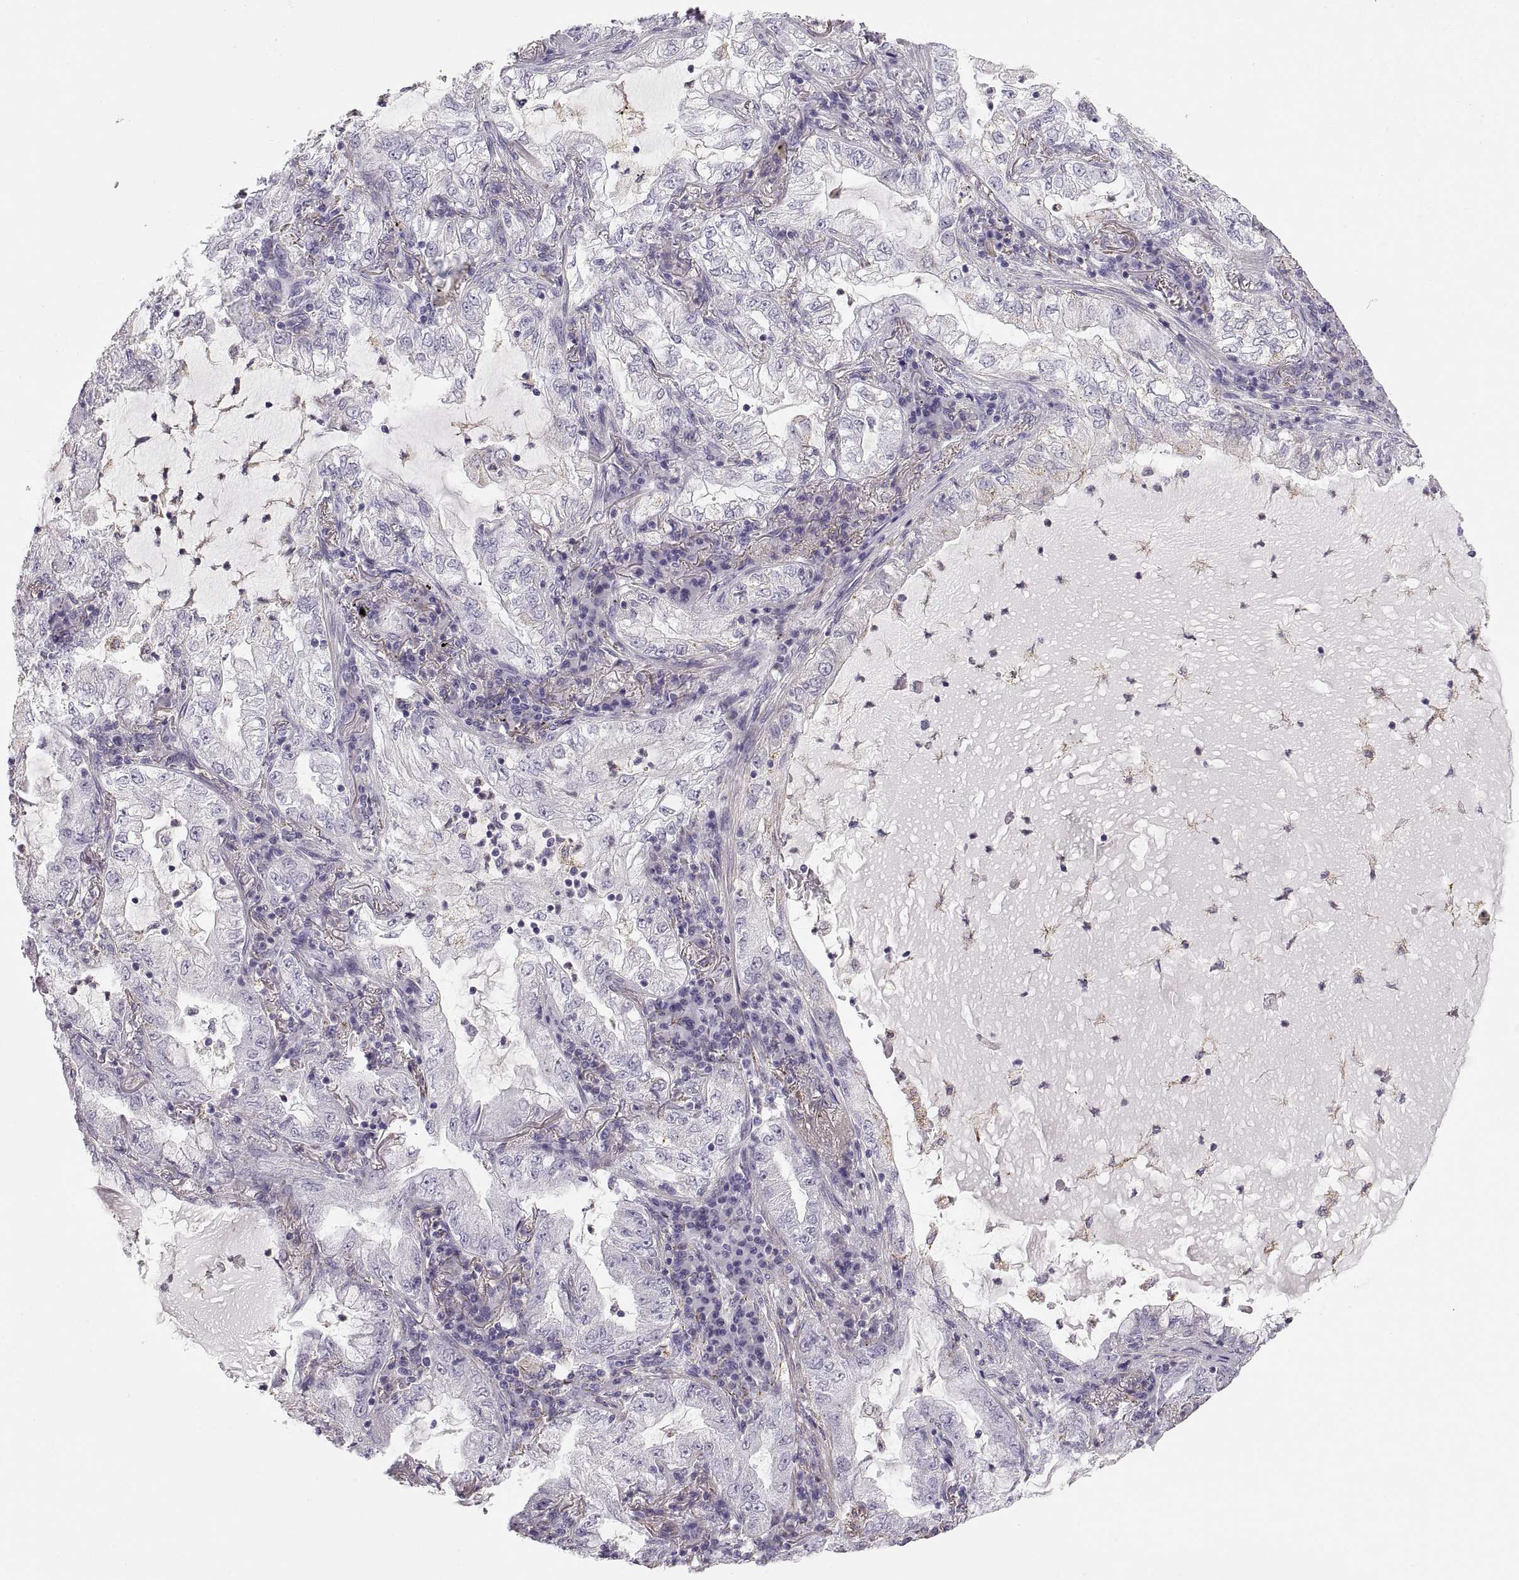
{"staining": {"intensity": "negative", "quantity": "none", "location": "none"}, "tissue": "lung cancer", "cell_type": "Tumor cells", "image_type": "cancer", "snomed": [{"axis": "morphology", "description": "Adenocarcinoma, NOS"}, {"axis": "topography", "description": "Lung"}], "caption": "DAB (3,3'-diaminobenzidine) immunohistochemical staining of human lung adenocarcinoma displays no significant staining in tumor cells.", "gene": "COL9A3", "patient": {"sex": "female", "age": 73}}